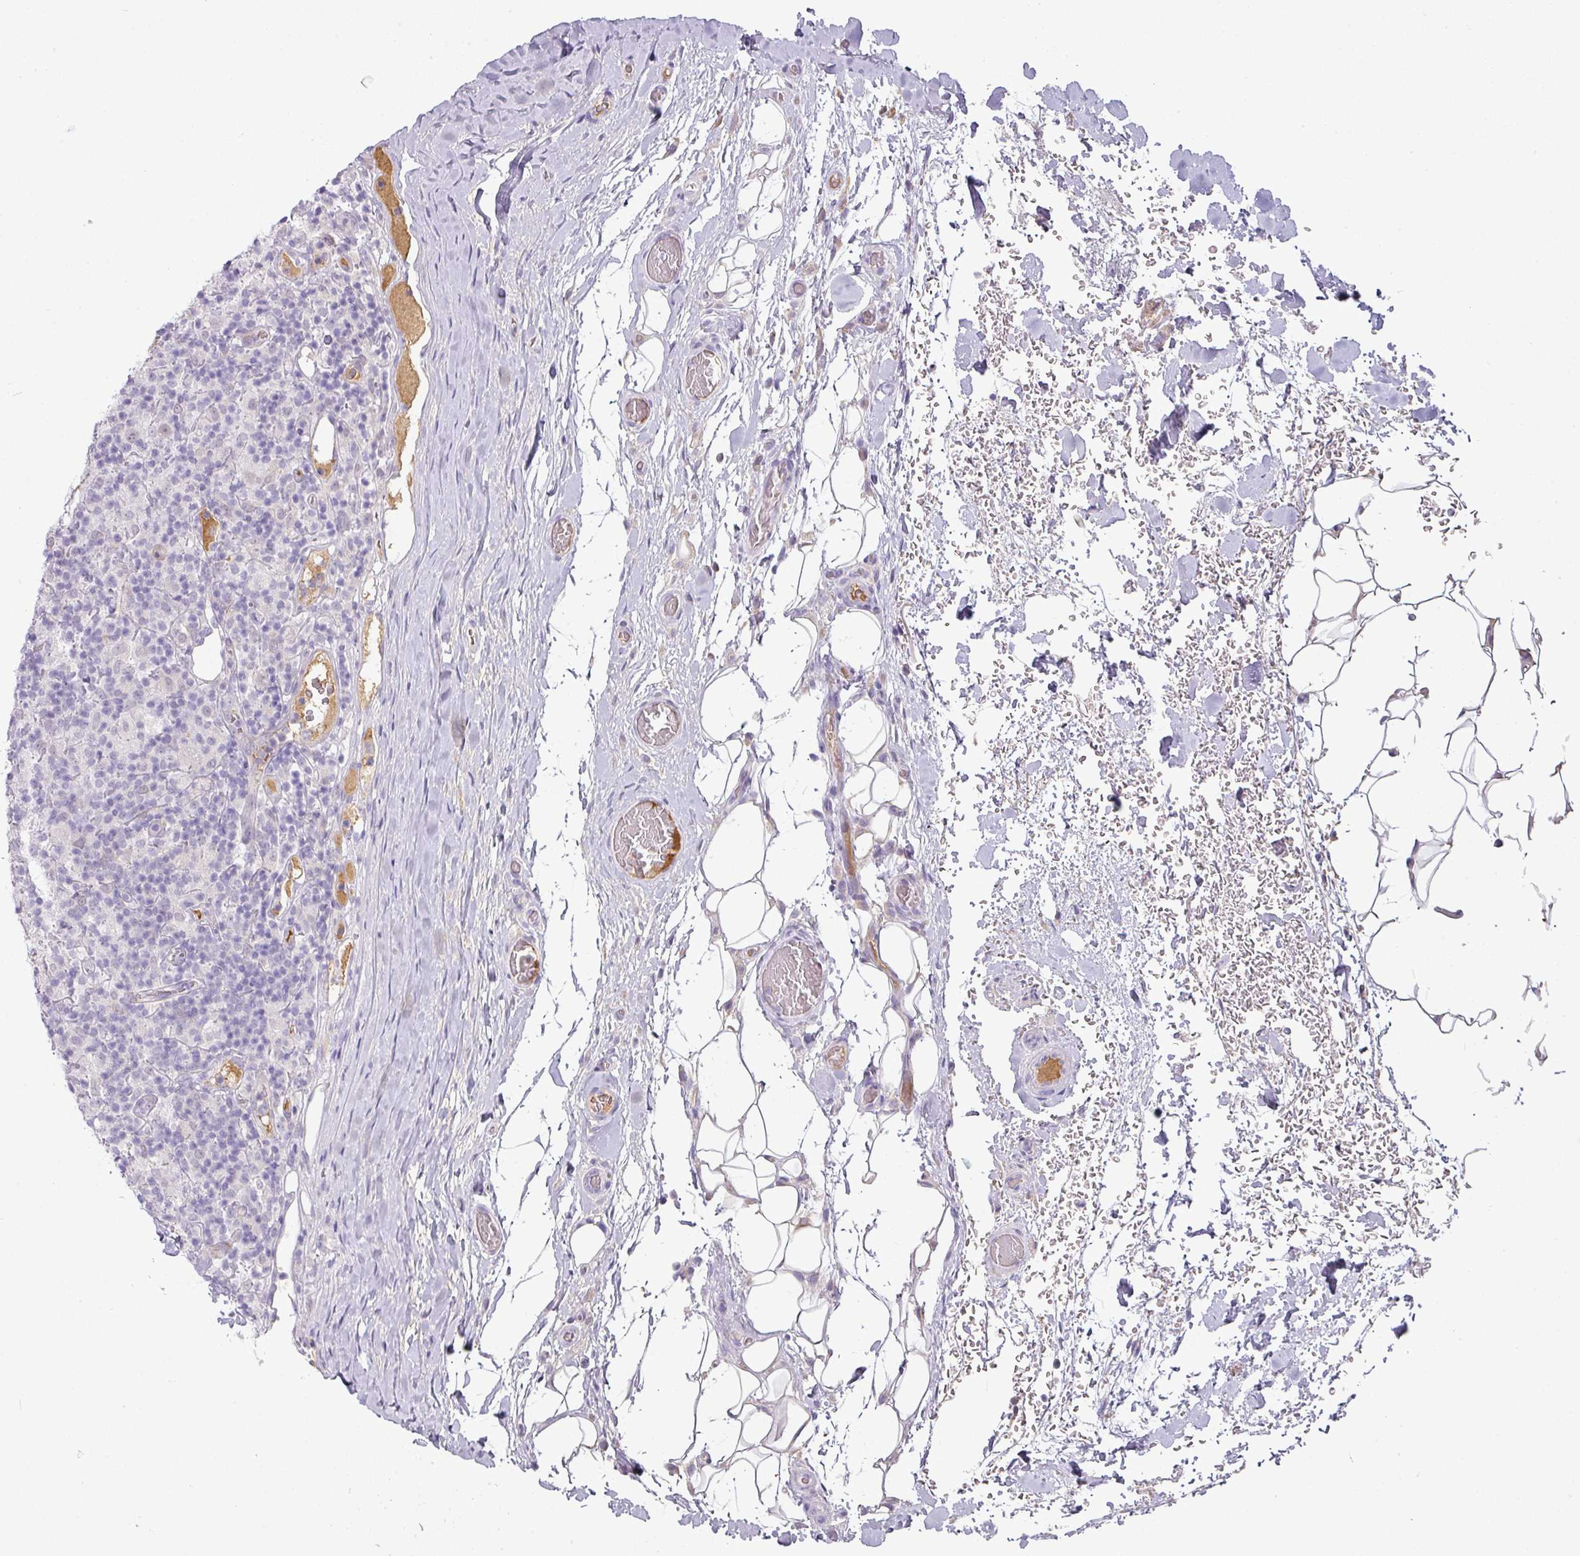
{"staining": {"intensity": "negative", "quantity": "none", "location": "none"}, "tissue": "lymphoma", "cell_type": "Tumor cells", "image_type": "cancer", "snomed": [{"axis": "morphology", "description": "Hodgkin's disease, NOS"}, {"axis": "topography", "description": "Lymph node"}], "caption": "Image shows no significant protein staining in tumor cells of Hodgkin's disease.", "gene": "FGF17", "patient": {"sex": "male", "age": 70}}